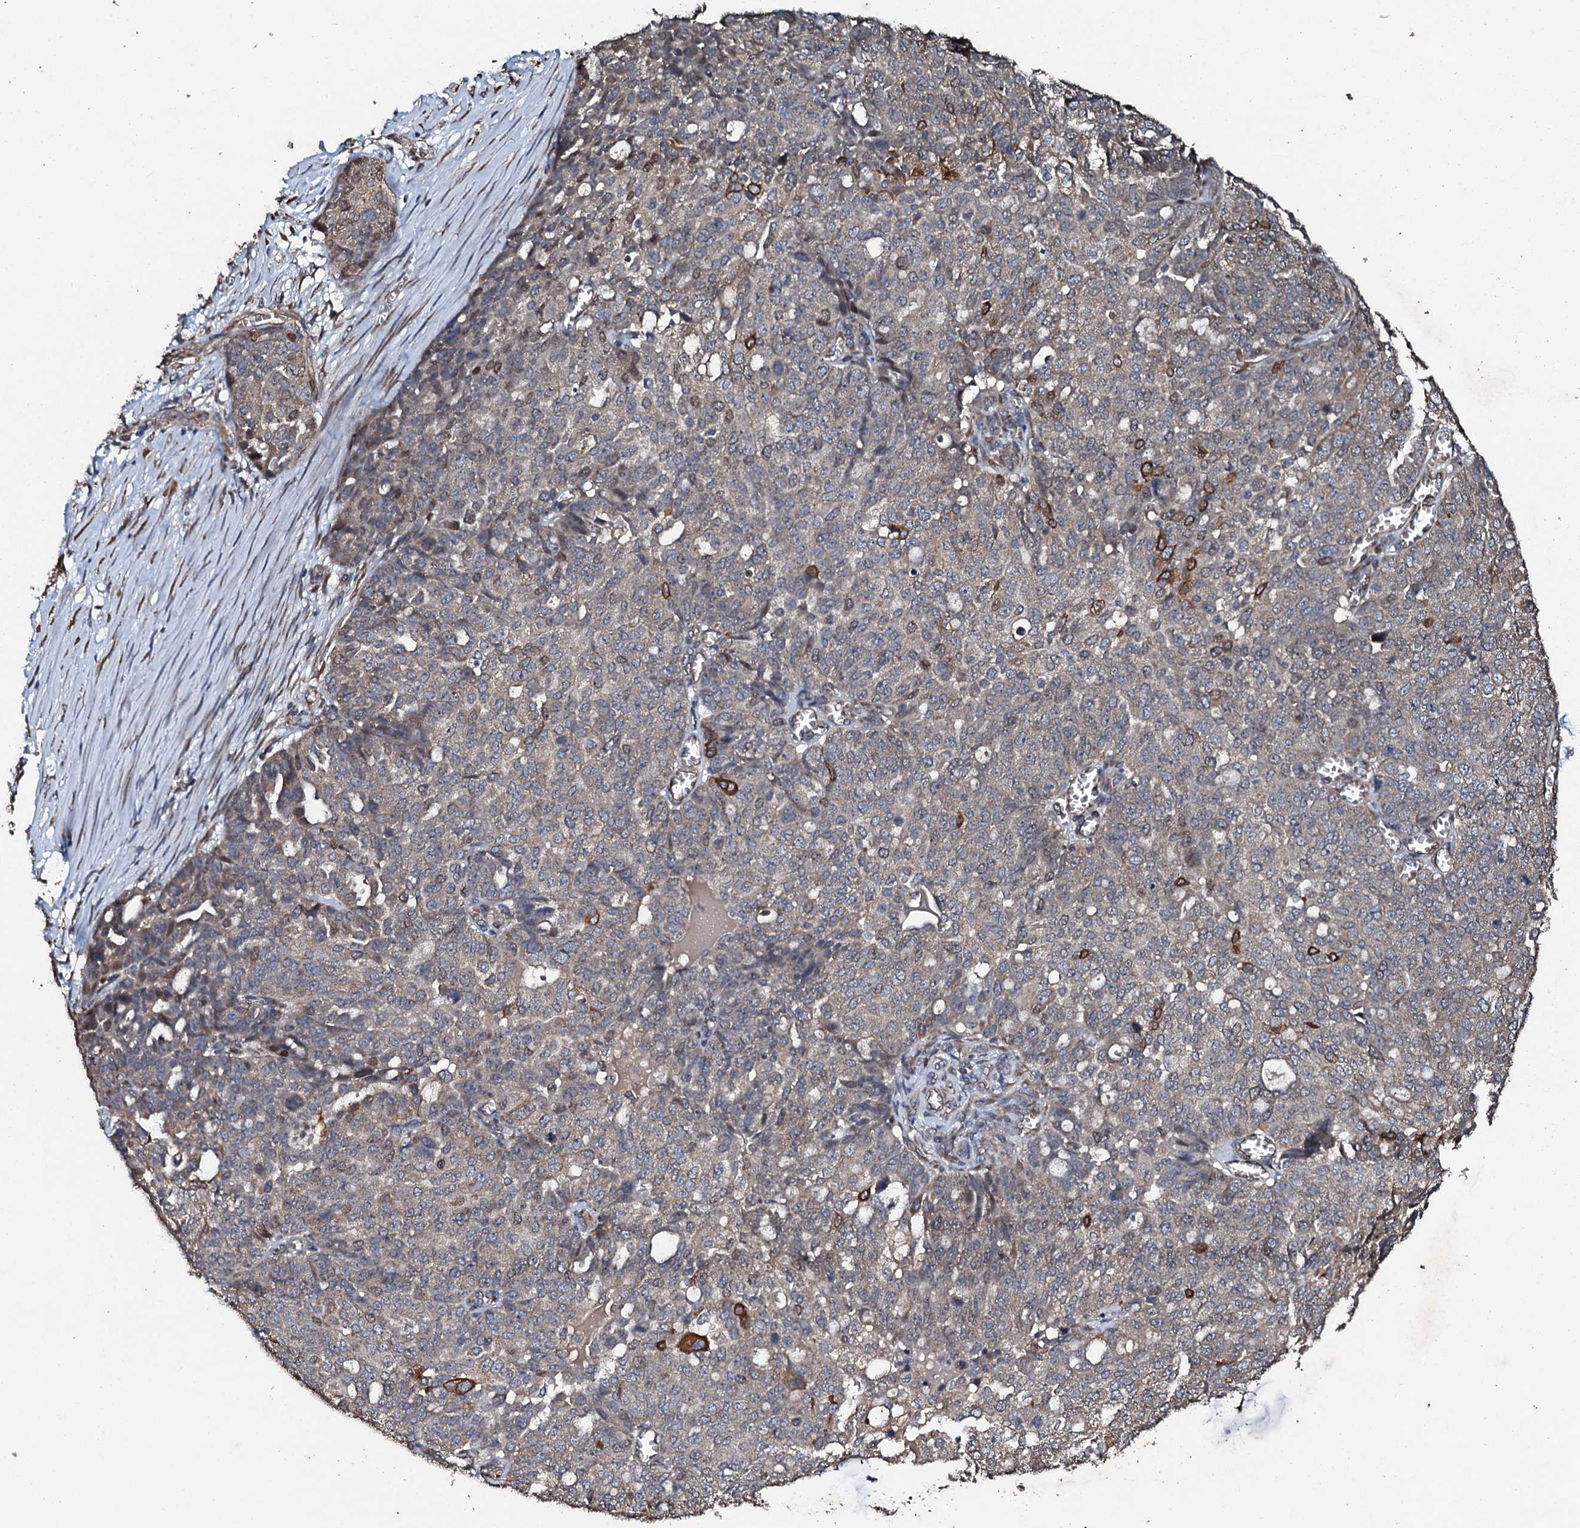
{"staining": {"intensity": "strong", "quantity": "<25%", "location": "cytoplasmic/membranous"}, "tissue": "ovarian cancer", "cell_type": "Tumor cells", "image_type": "cancer", "snomed": [{"axis": "morphology", "description": "Cystadenocarcinoma, serous, NOS"}, {"axis": "topography", "description": "Soft tissue"}, {"axis": "topography", "description": "Ovary"}], "caption": "Tumor cells show medium levels of strong cytoplasmic/membranous staining in about <25% of cells in human ovarian cancer.", "gene": "ADAMTS10", "patient": {"sex": "female", "age": 57}}